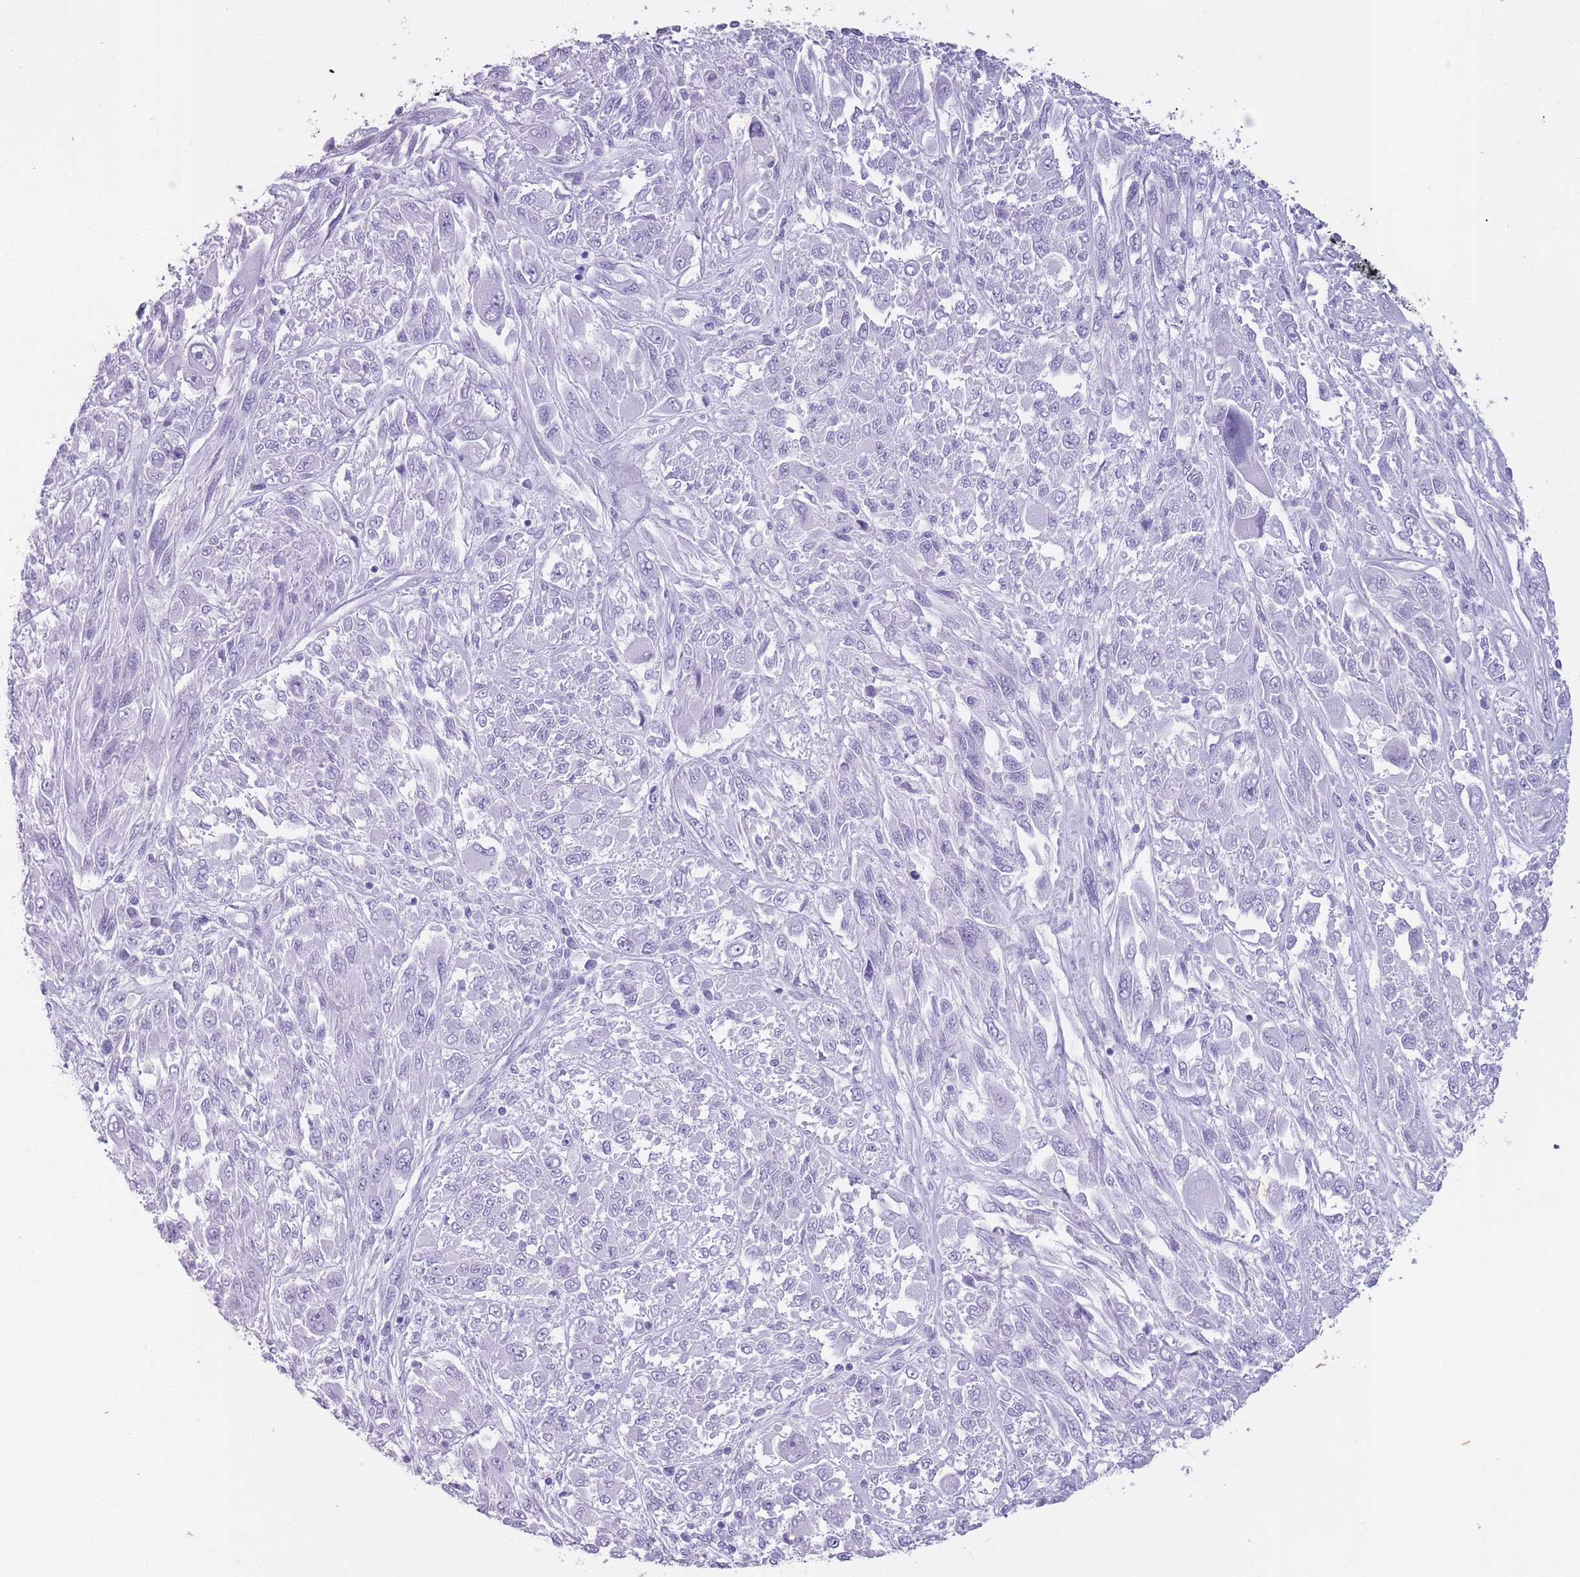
{"staining": {"intensity": "negative", "quantity": "none", "location": "none"}, "tissue": "melanoma", "cell_type": "Tumor cells", "image_type": "cancer", "snomed": [{"axis": "morphology", "description": "Malignant melanoma, NOS"}, {"axis": "topography", "description": "Skin"}], "caption": "Immunohistochemistry image of neoplastic tissue: malignant melanoma stained with DAB exhibits no significant protein expression in tumor cells.", "gene": "OR4F21", "patient": {"sex": "female", "age": 91}}